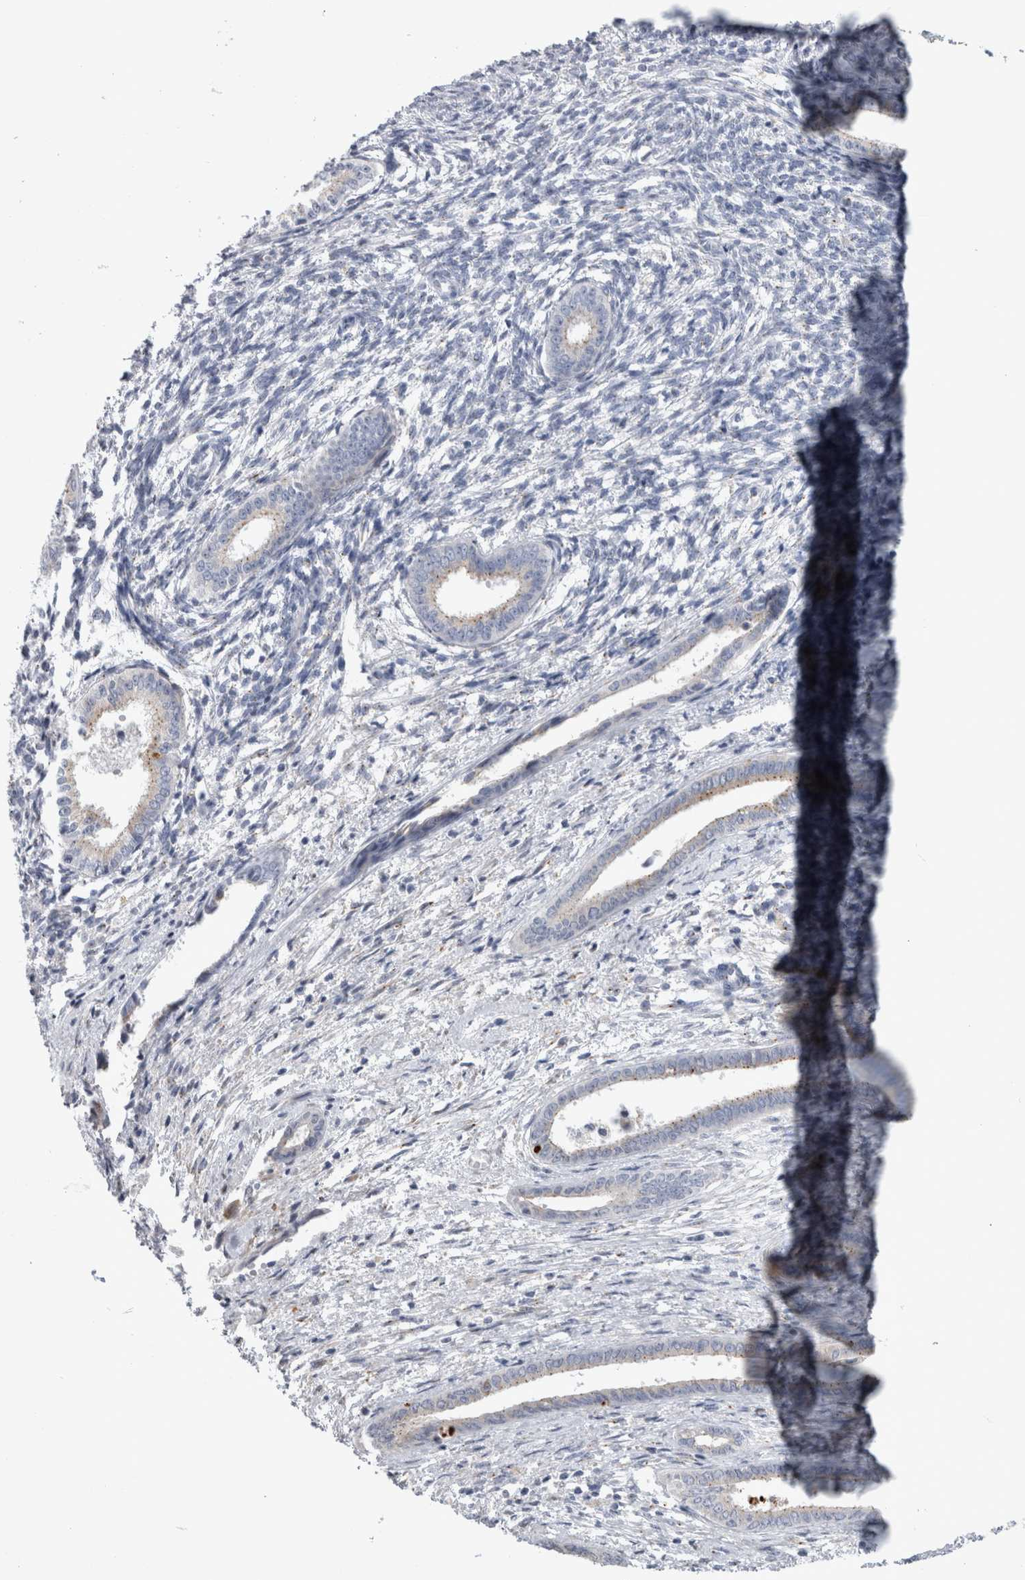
{"staining": {"intensity": "negative", "quantity": "none", "location": "none"}, "tissue": "endometrium", "cell_type": "Cells in endometrial stroma", "image_type": "normal", "snomed": [{"axis": "morphology", "description": "Normal tissue, NOS"}, {"axis": "topography", "description": "Endometrium"}], "caption": "An IHC micrograph of unremarkable endometrium is shown. There is no staining in cells in endometrial stroma of endometrium. (DAB (3,3'-diaminobenzidine) immunohistochemistry, high magnification).", "gene": "AKAP9", "patient": {"sex": "female", "age": 56}}